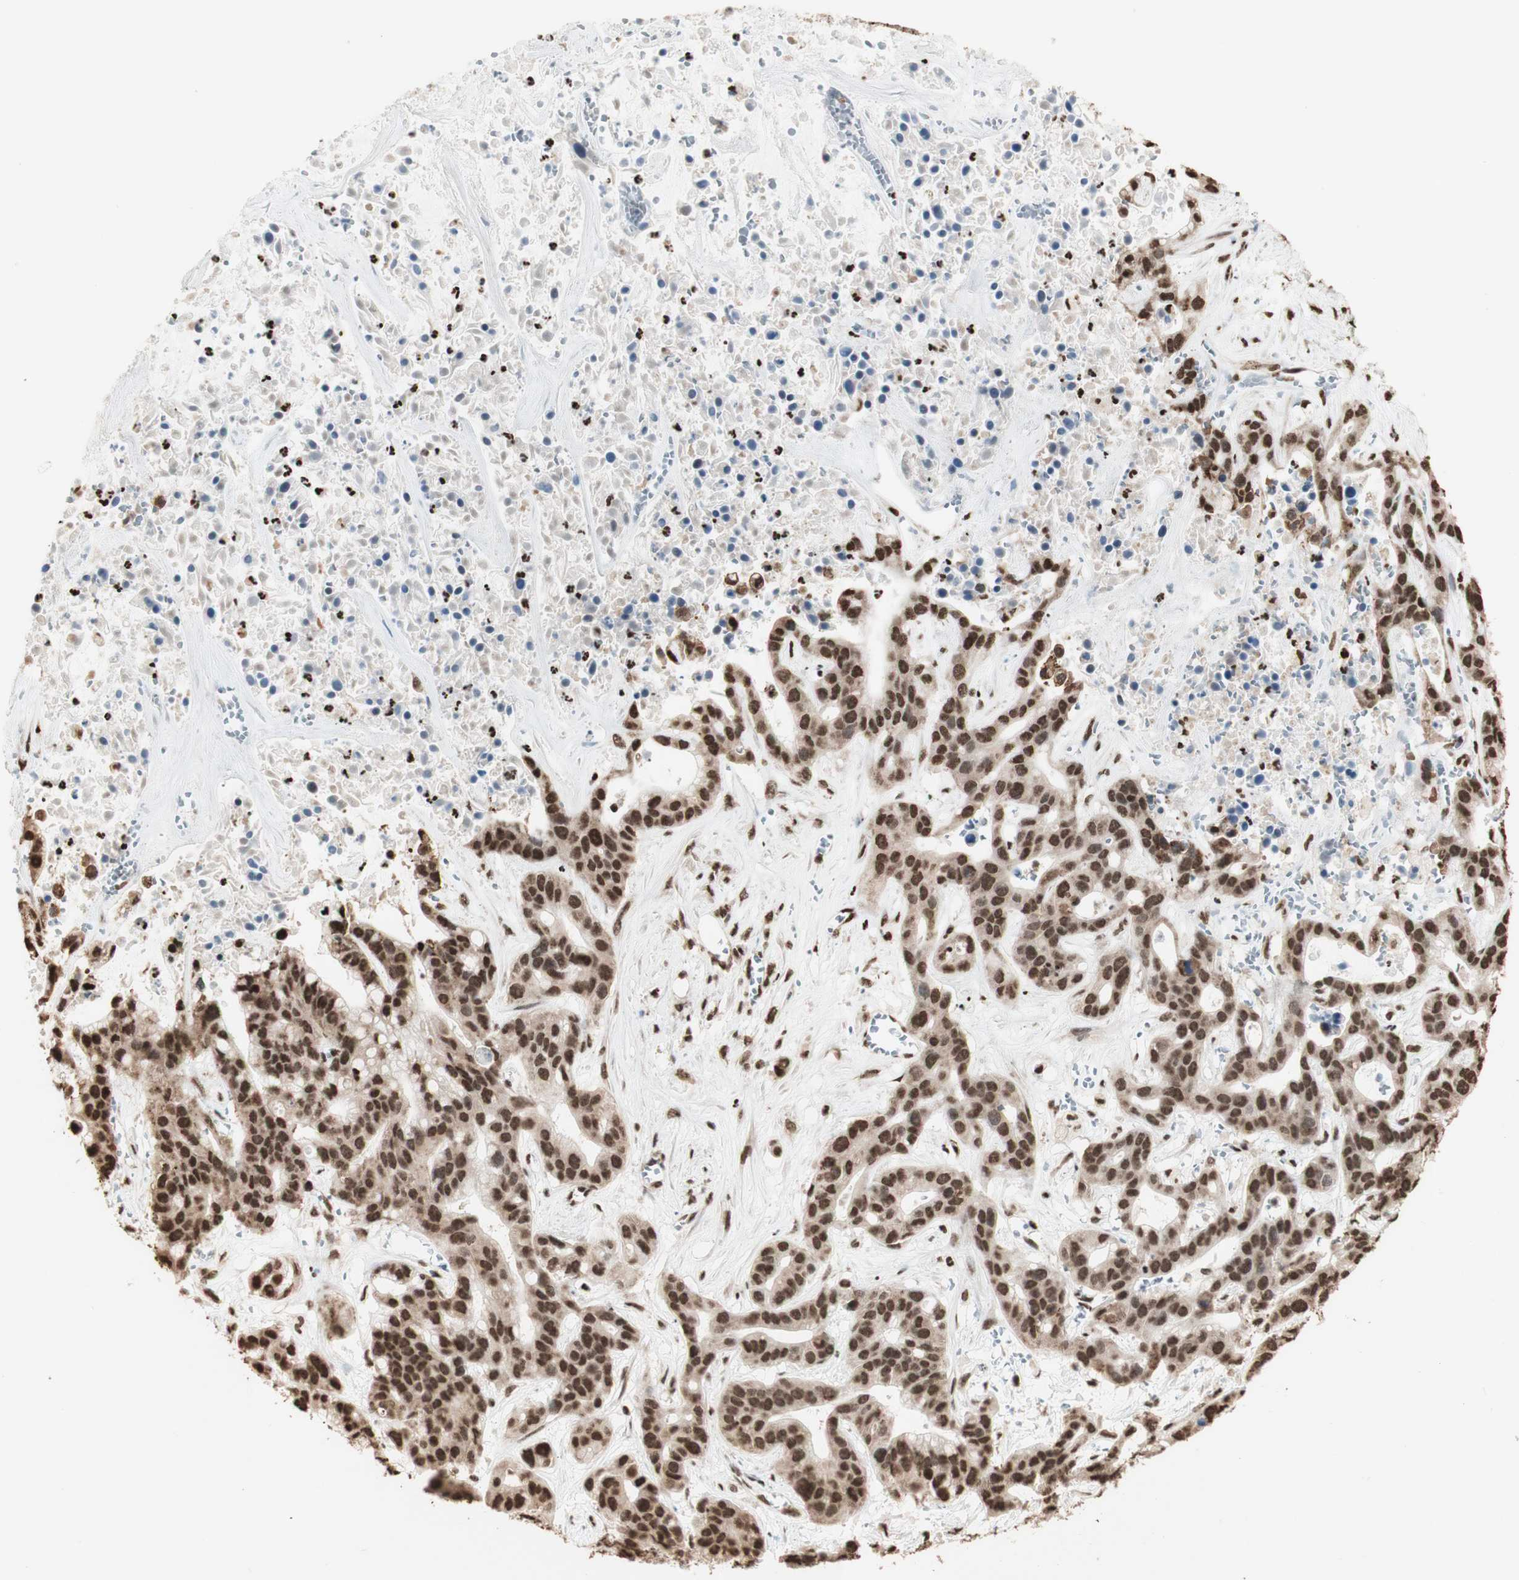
{"staining": {"intensity": "strong", "quantity": ">75%", "location": "cytoplasmic/membranous,nuclear"}, "tissue": "liver cancer", "cell_type": "Tumor cells", "image_type": "cancer", "snomed": [{"axis": "morphology", "description": "Cholangiocarcinoma"}, {"axis": "topography", "description": "Liver"}], "caption": "This photomicrograph exhibits immunohistochemistry staining of cholangiocarcinoma (liver), with high strong cytoplasmic/membranous and nuclear expression in approximately >75% of tumor cells.", "gene": "HNRNPA2B1", "patient": {"sex": "female", "age": 65}}